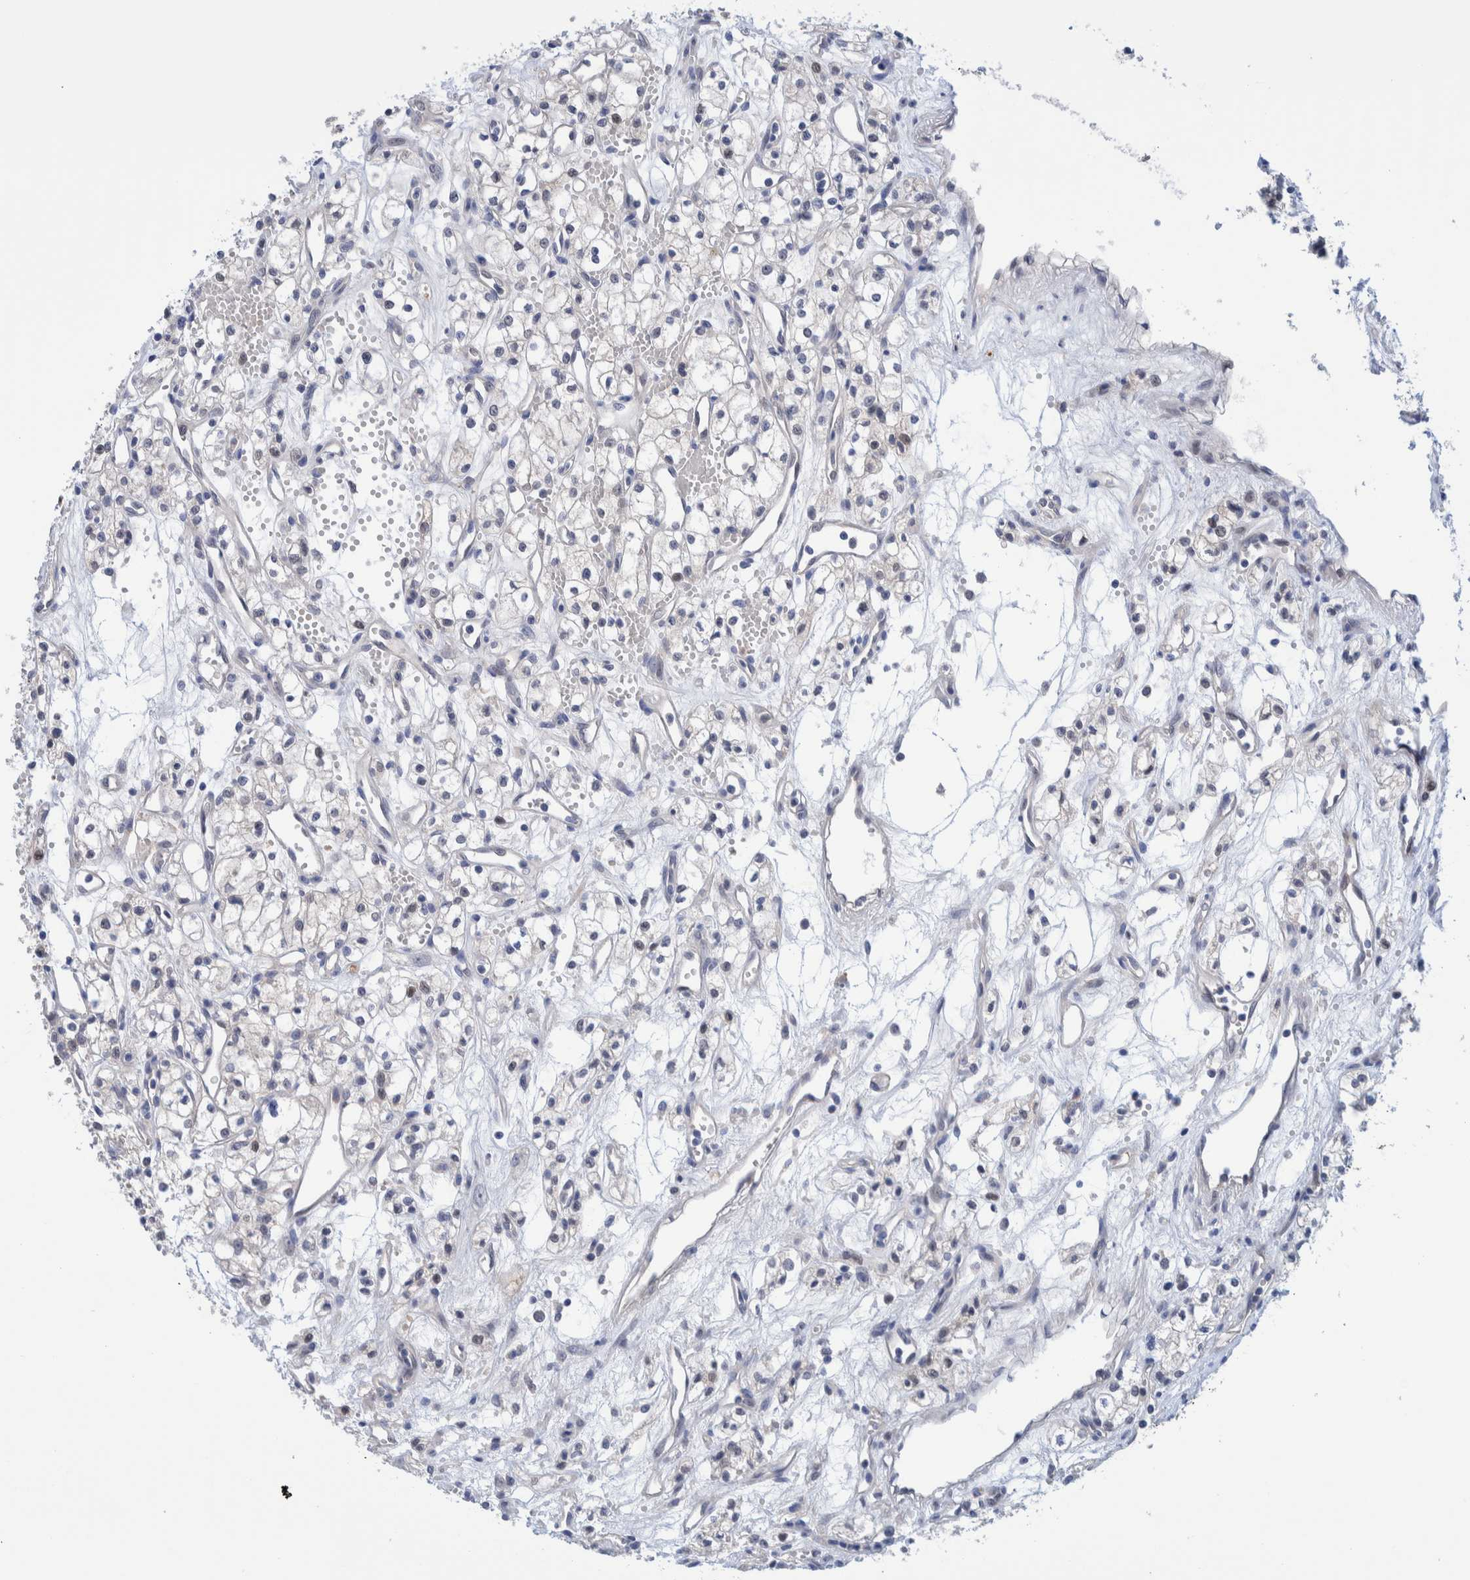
{"staining": {"intensity": "negative", "quantity": "none", "location": "none"}, "tissue": "renal cancer", "cell_type": "Tumor cells", "image_type": "cancer", "snomed": [{"axis": "morphology", "description": "Adenocarcinoma, NOS"}, {"axis": "topography", "description": "Kidney"}], "caption": "An image of human renal adenocarcinoma is negative for staining in tumor cells.", "gene": "PFAS", "patient": {"sex": "male", "age": 59}}